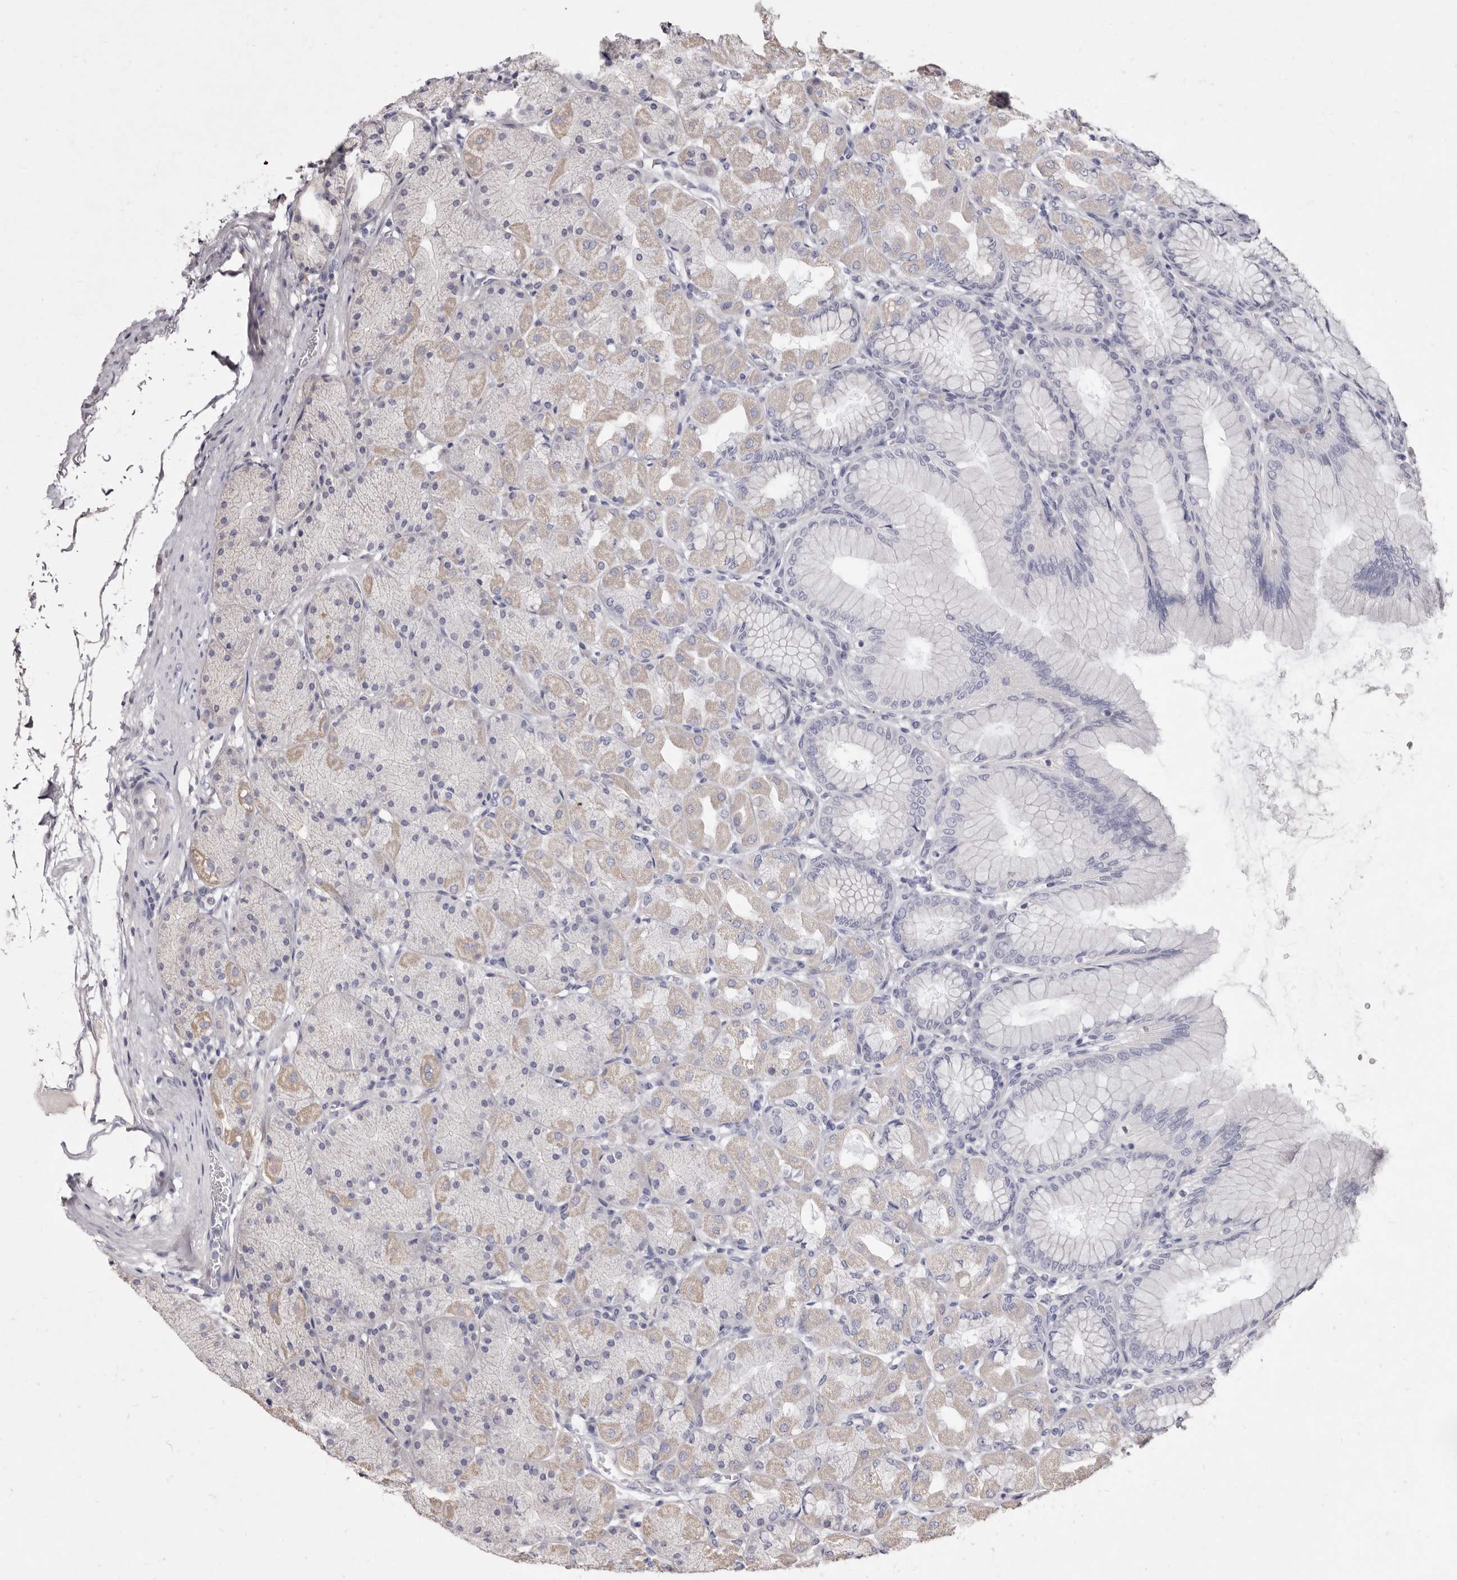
{"staining": {"intensity": "weak", "quantity": "<25%", "location": "cytoplasmic/membranous"}, "tissue": "stomach", "cell_type": "Glandular cells", "image_type": "normal", "snomed": [{"axis": "morphology", "description": "Normal tissue, NOS"}, {"axis": "topography", "description": "Stomach, upper"}], "caption": "The histopathology image exhibits no significant staining in glandular cells of stomach.", "gene": "CYP2E1", "patient": {"sex": "female", "age": 56}}